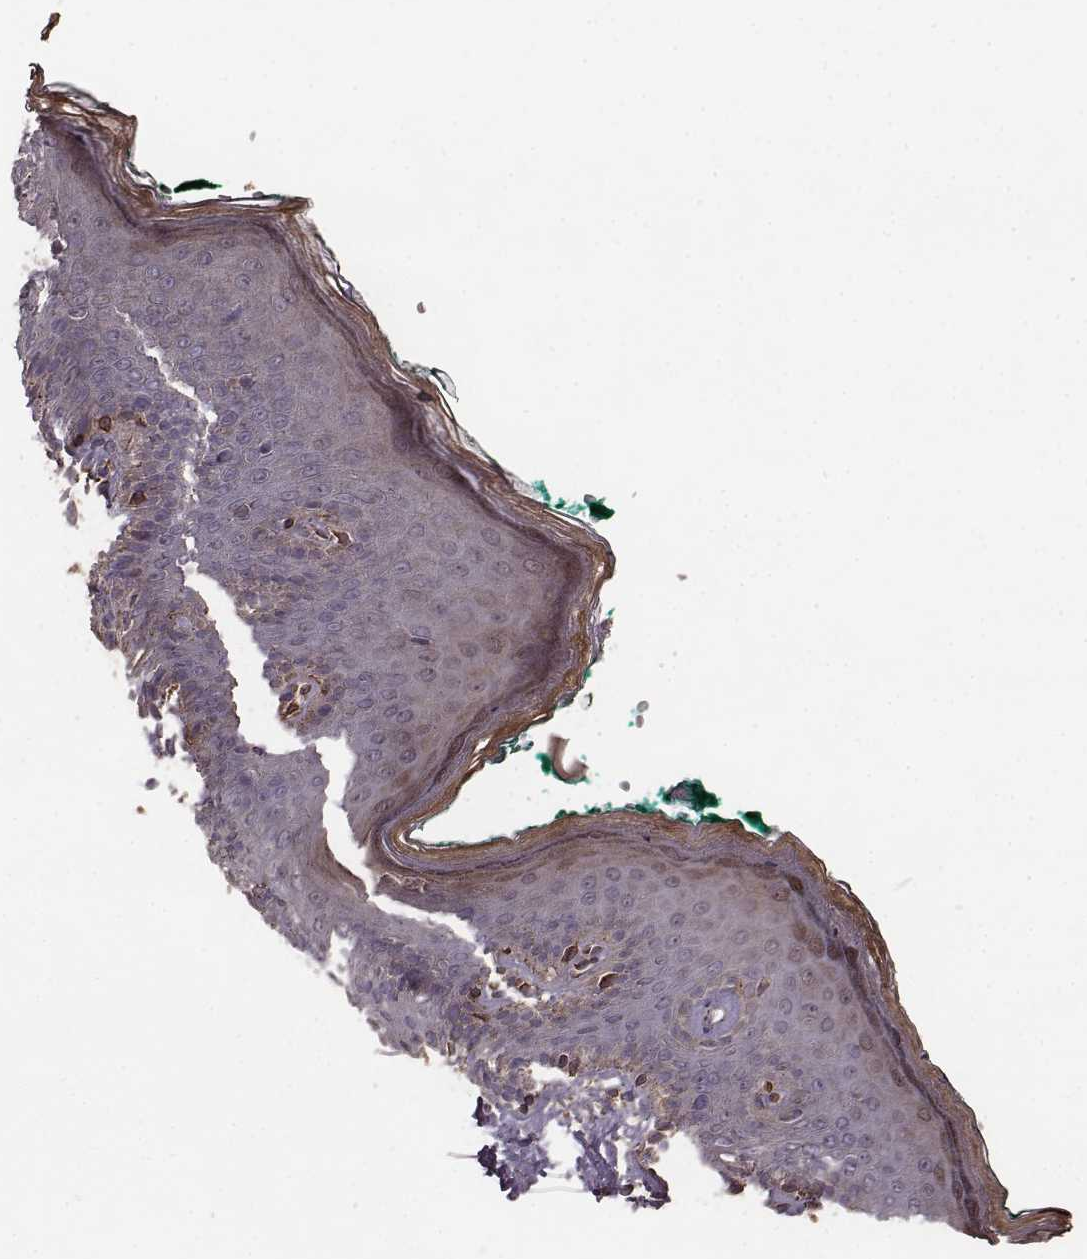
{"staining": {"intensity": "negative", "quantity": "none", "location": "none"}, "tissue": "skin", "cell_type": "Epidermal cells", "image_type": "normal", "snomed": [{"axis": "morphology", "description": "Normal tissue, NOS"}, {"axis": "topography", "description": "Vulva"}], "caption": "IHC of normal skin exhibits no positivity in epidermal cells. (IHC, brightfield microscopy, high magnification).", "gene": "NTF3", "patient": {"sex": "female", "age": 66}}